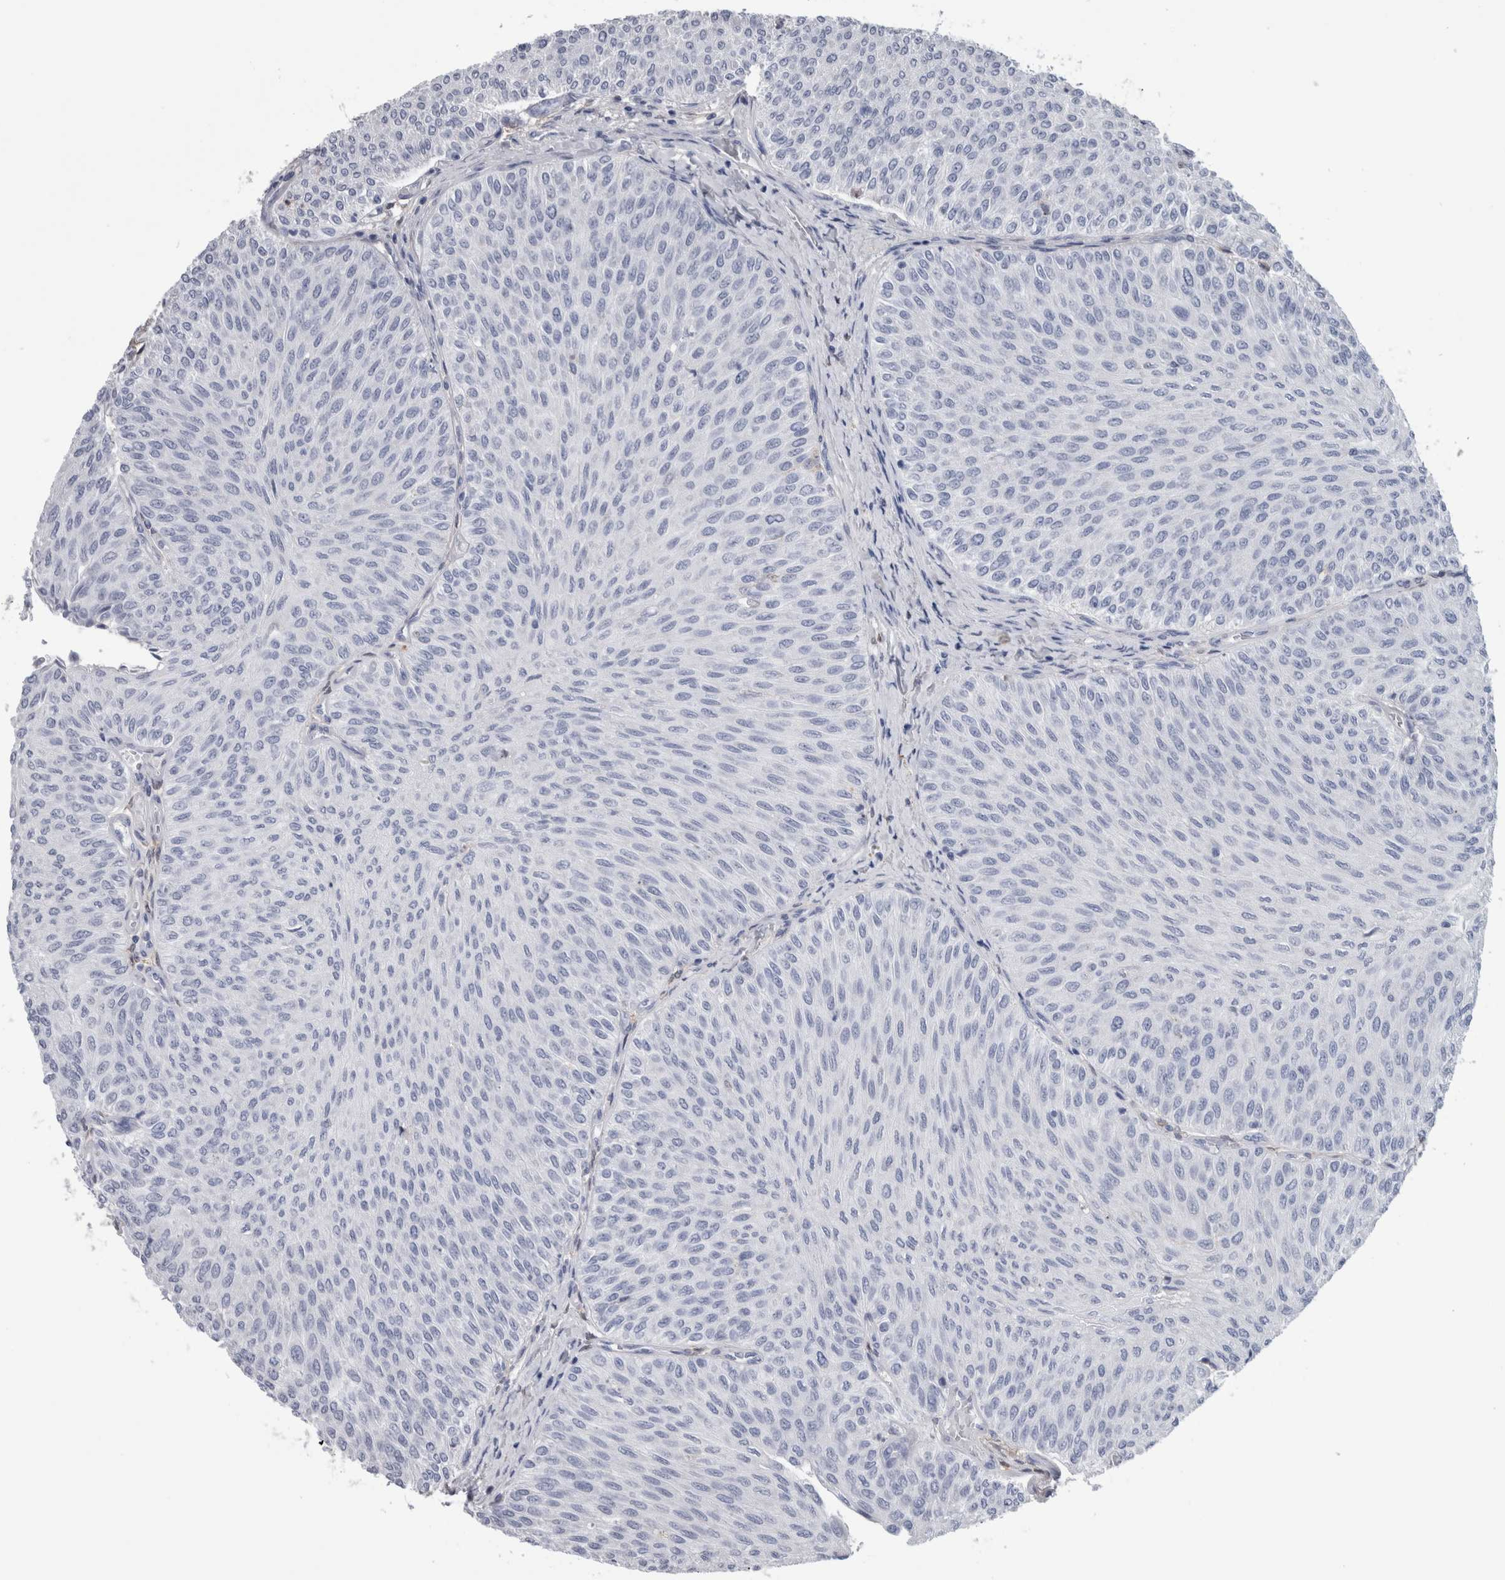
{"staining": {"intensity": "negative", "quantity": "none", "location": "none"}, "tissue": "urothelial cancer", "cell_type": "Tumor cells", "image_type": "cancer", "snomed": [{"axis": "morphology", "description": "Urothelial carcinoma, Low grade"}, {"axis": "topography", "description": "Urinary bladder"}], "caption": "A histopathology image of urothelial cancer stained for a protein exhibits no brown staining in tumor cells. (Brightfield microscopy of DAB immunohistochemistry (IHC) at high magnification).", "gene": "CA8", "patient": {"sex": "male", "age": 78}}